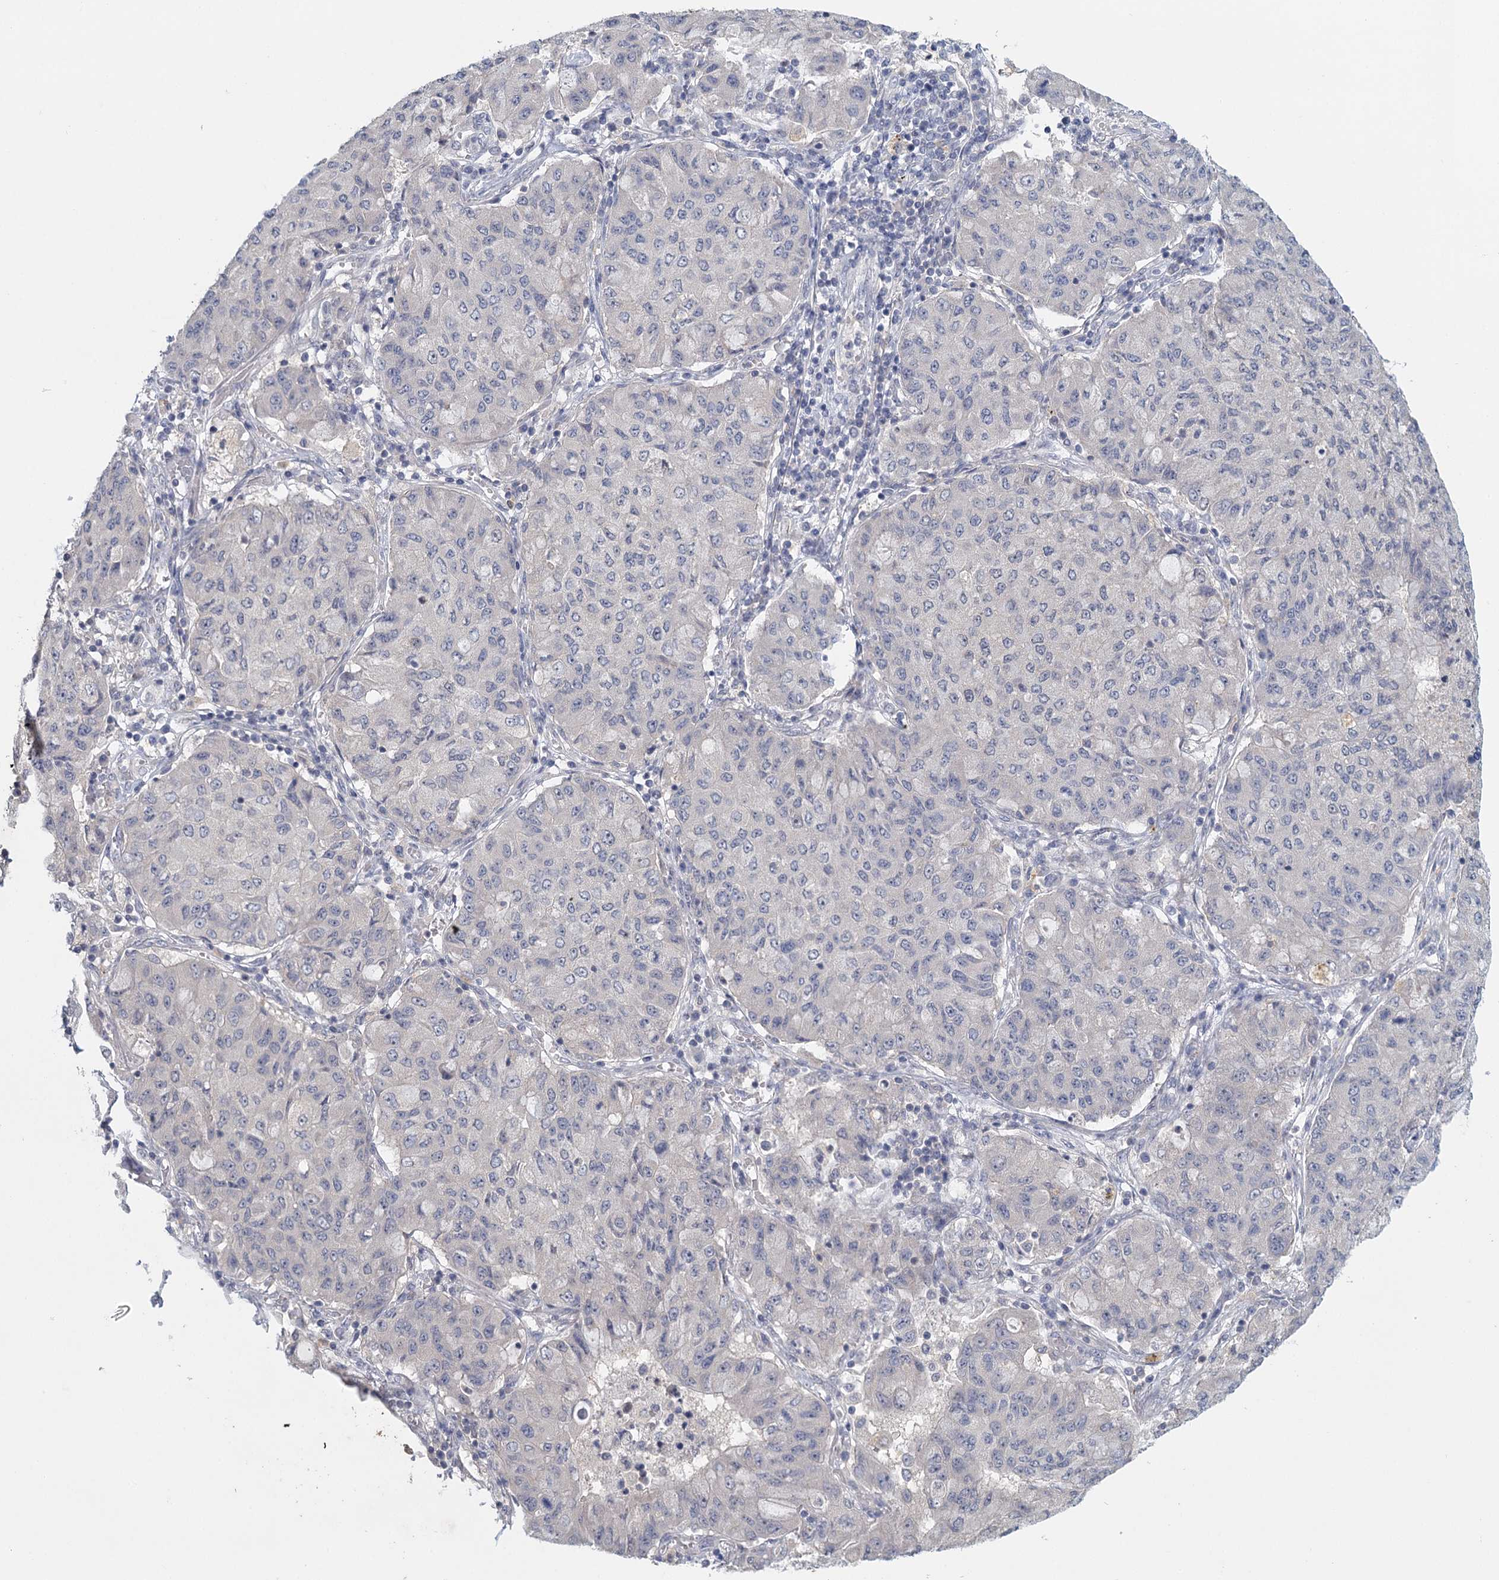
{"staining": {"intensity": "negative", "quantity": "none", "location": "none"}, "tissue": "lung cancer", "cell_type": "Tumor cells", "image_type": "cancer", "snomed": [{"axis": "morphology", "description": "Squamous cell carcinoma, NOS"}, {"axis": "topography", "description": "Lung"}], "caption": "An image of human lung squamous cell carcinoma is negative for staining in tumor cells.", "gene": "MYO7B", "patient": {"sex": "male", "age": 74}}